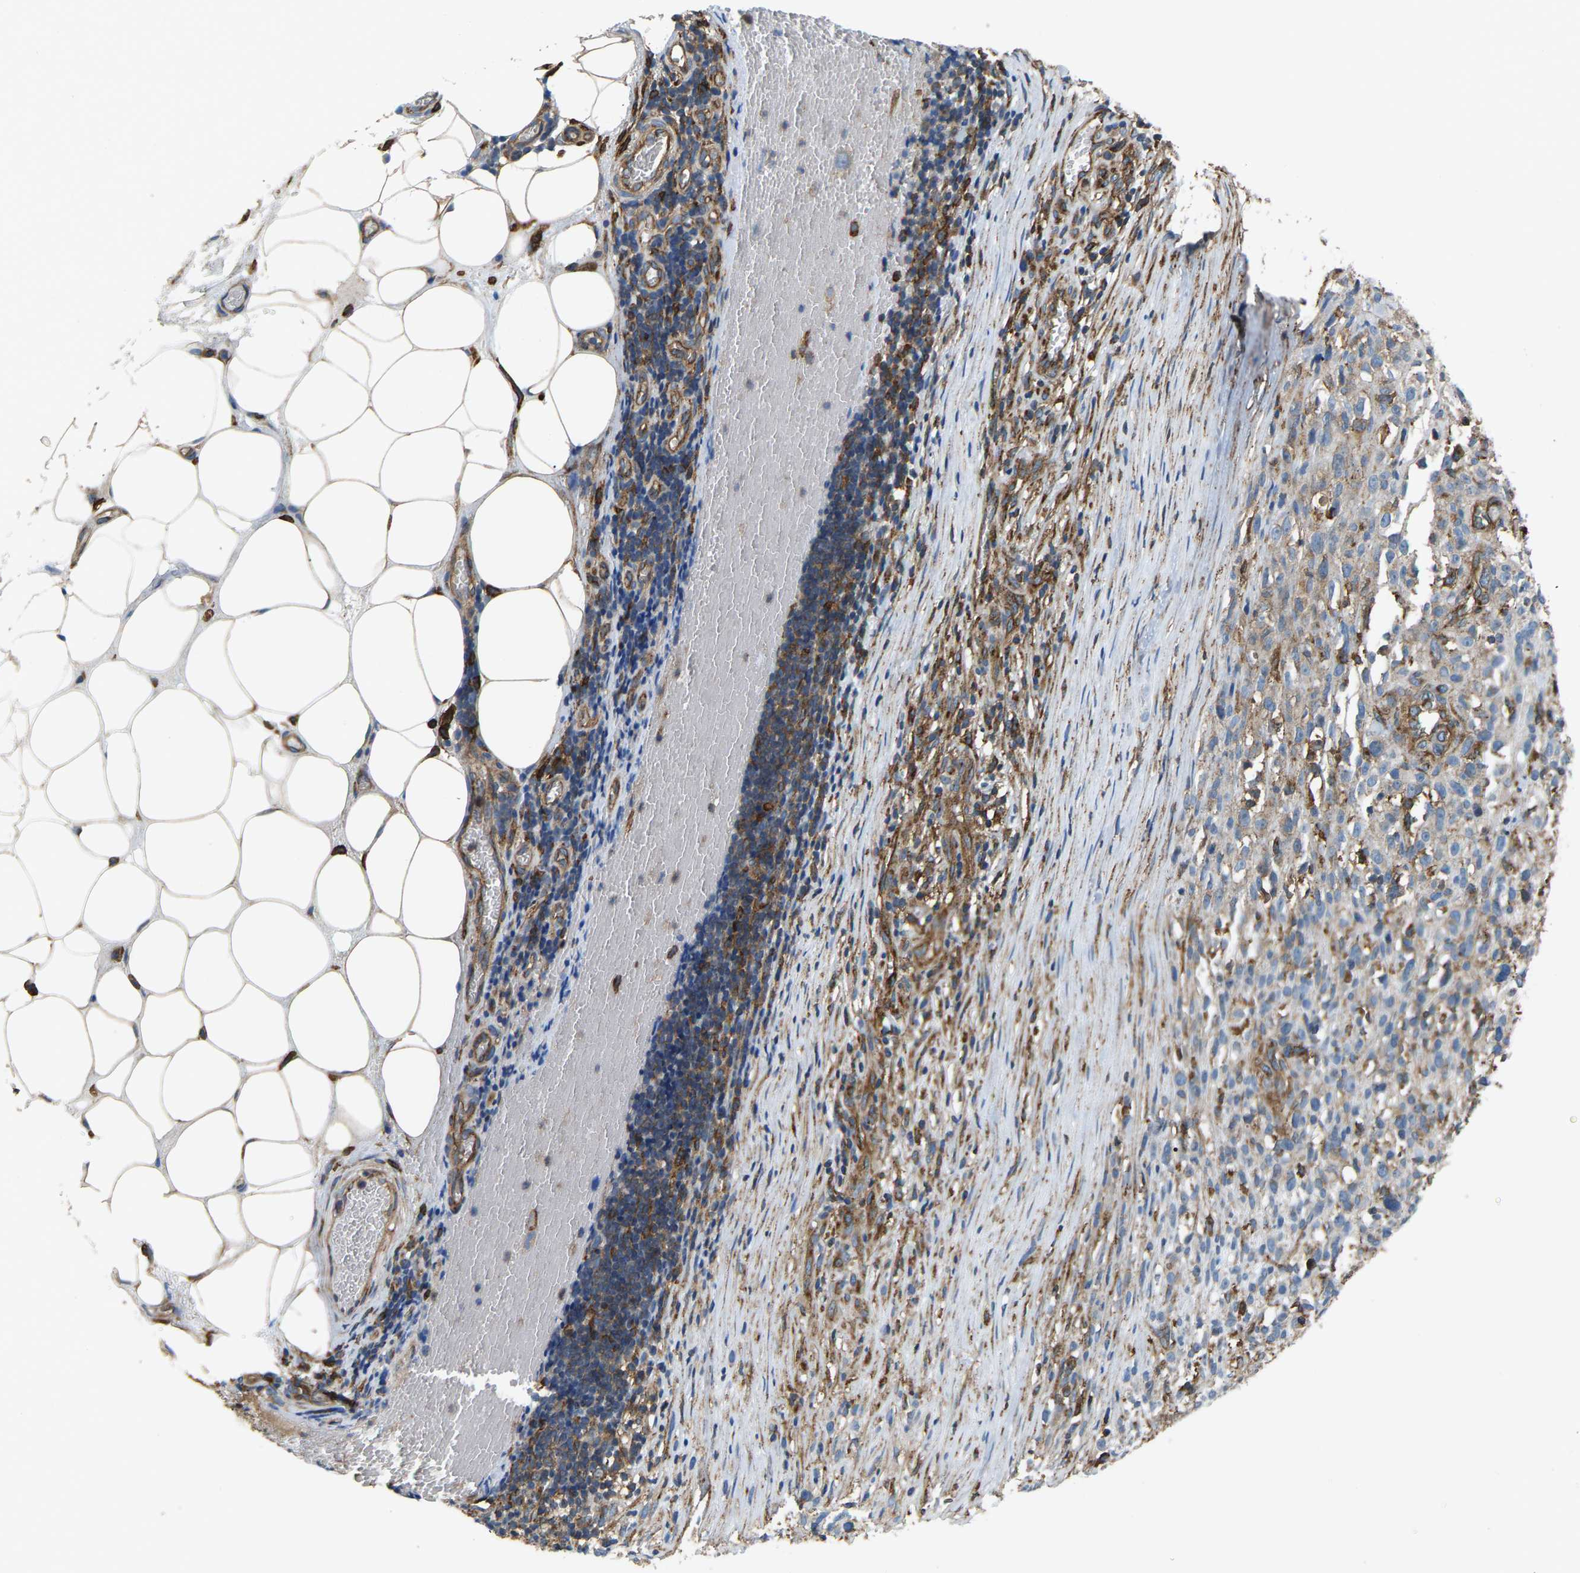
{"staining": {"intensity": "negative", "quantity": "none", "location": "none"}, "tissue": "melanoma", "cell_type": "Tumor cells", "image_type": "cancer", "snomed": [{"axis": "morphology", "description": "Malignant melanoma, NOS"}, {"axis": "topography", "description": "Skin"}], "caption": "High power microscopy image of an immunohistochemistry (IHC) photomicrograph of malignant melanoma, revealing no significant expression in tumor cells. (Brightfield microscopy of DAB (3,3'-diaminobenzidine) IHC at high magnification).", "gene": "PICALM", "patient": {"sex": "female", "age": 55}}